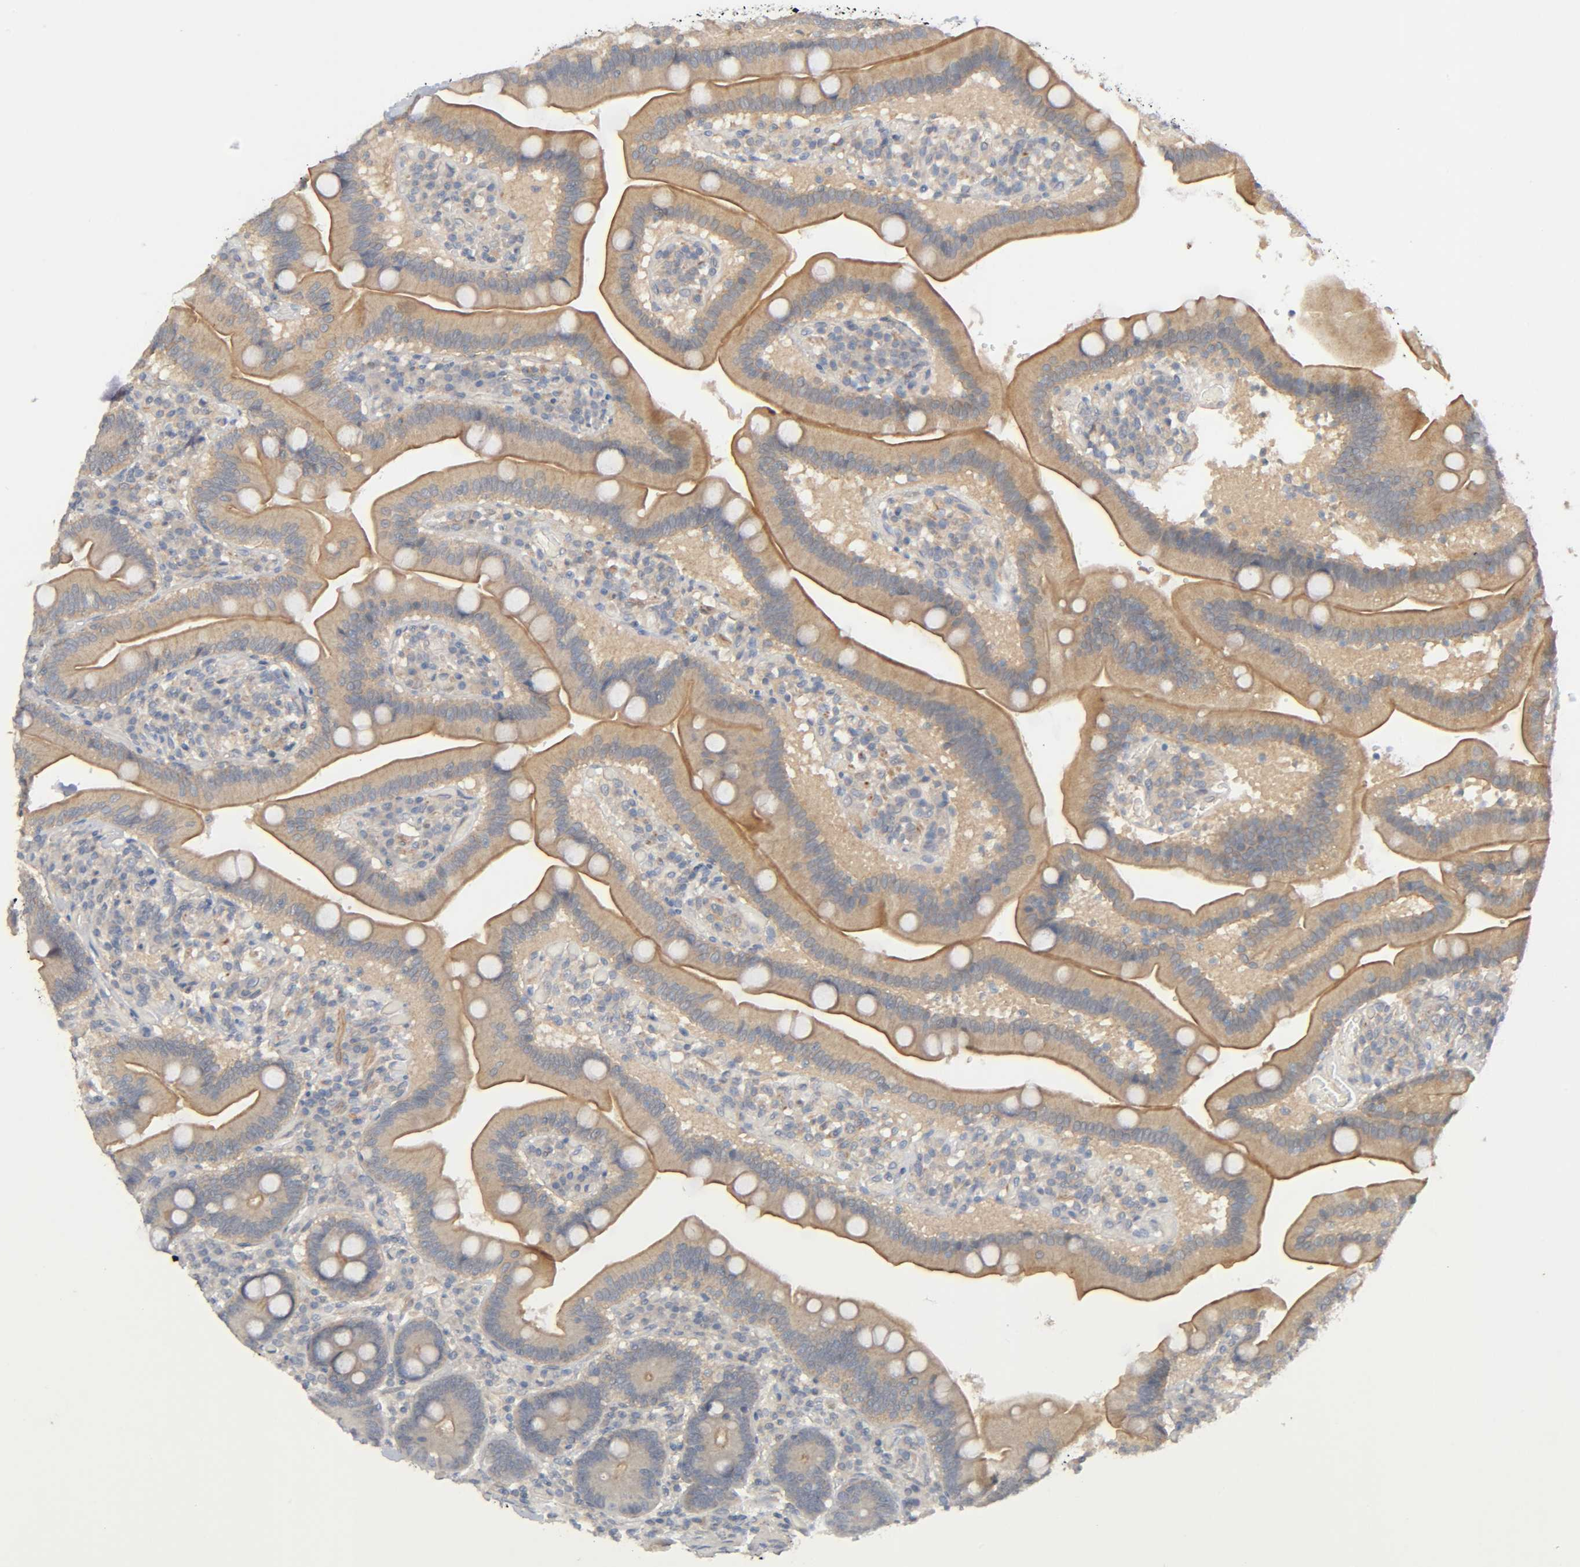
{"staining": {"intensity": "moderate", "quantity": ">75%", "location": "cytoplasmic/membranous"}, "tissue": "duodenum", "cell_type": "Glandular cells", "image_type": "normal", "snomed": [{"axis": "morphology", "description": "Normal tissue, NOS"}, {"axis": "topography", "description": "Duodenum"}], "caption": "A medium amount of moderate cytoplasmic/membranous positivity is seen in about >75% of glandular cells in benign duodenum. (DAB IHC, brown staining for protein, blue staining for nuclei).", "gene": "CPB2", "patient": {"sex": "male", "age": 66}}